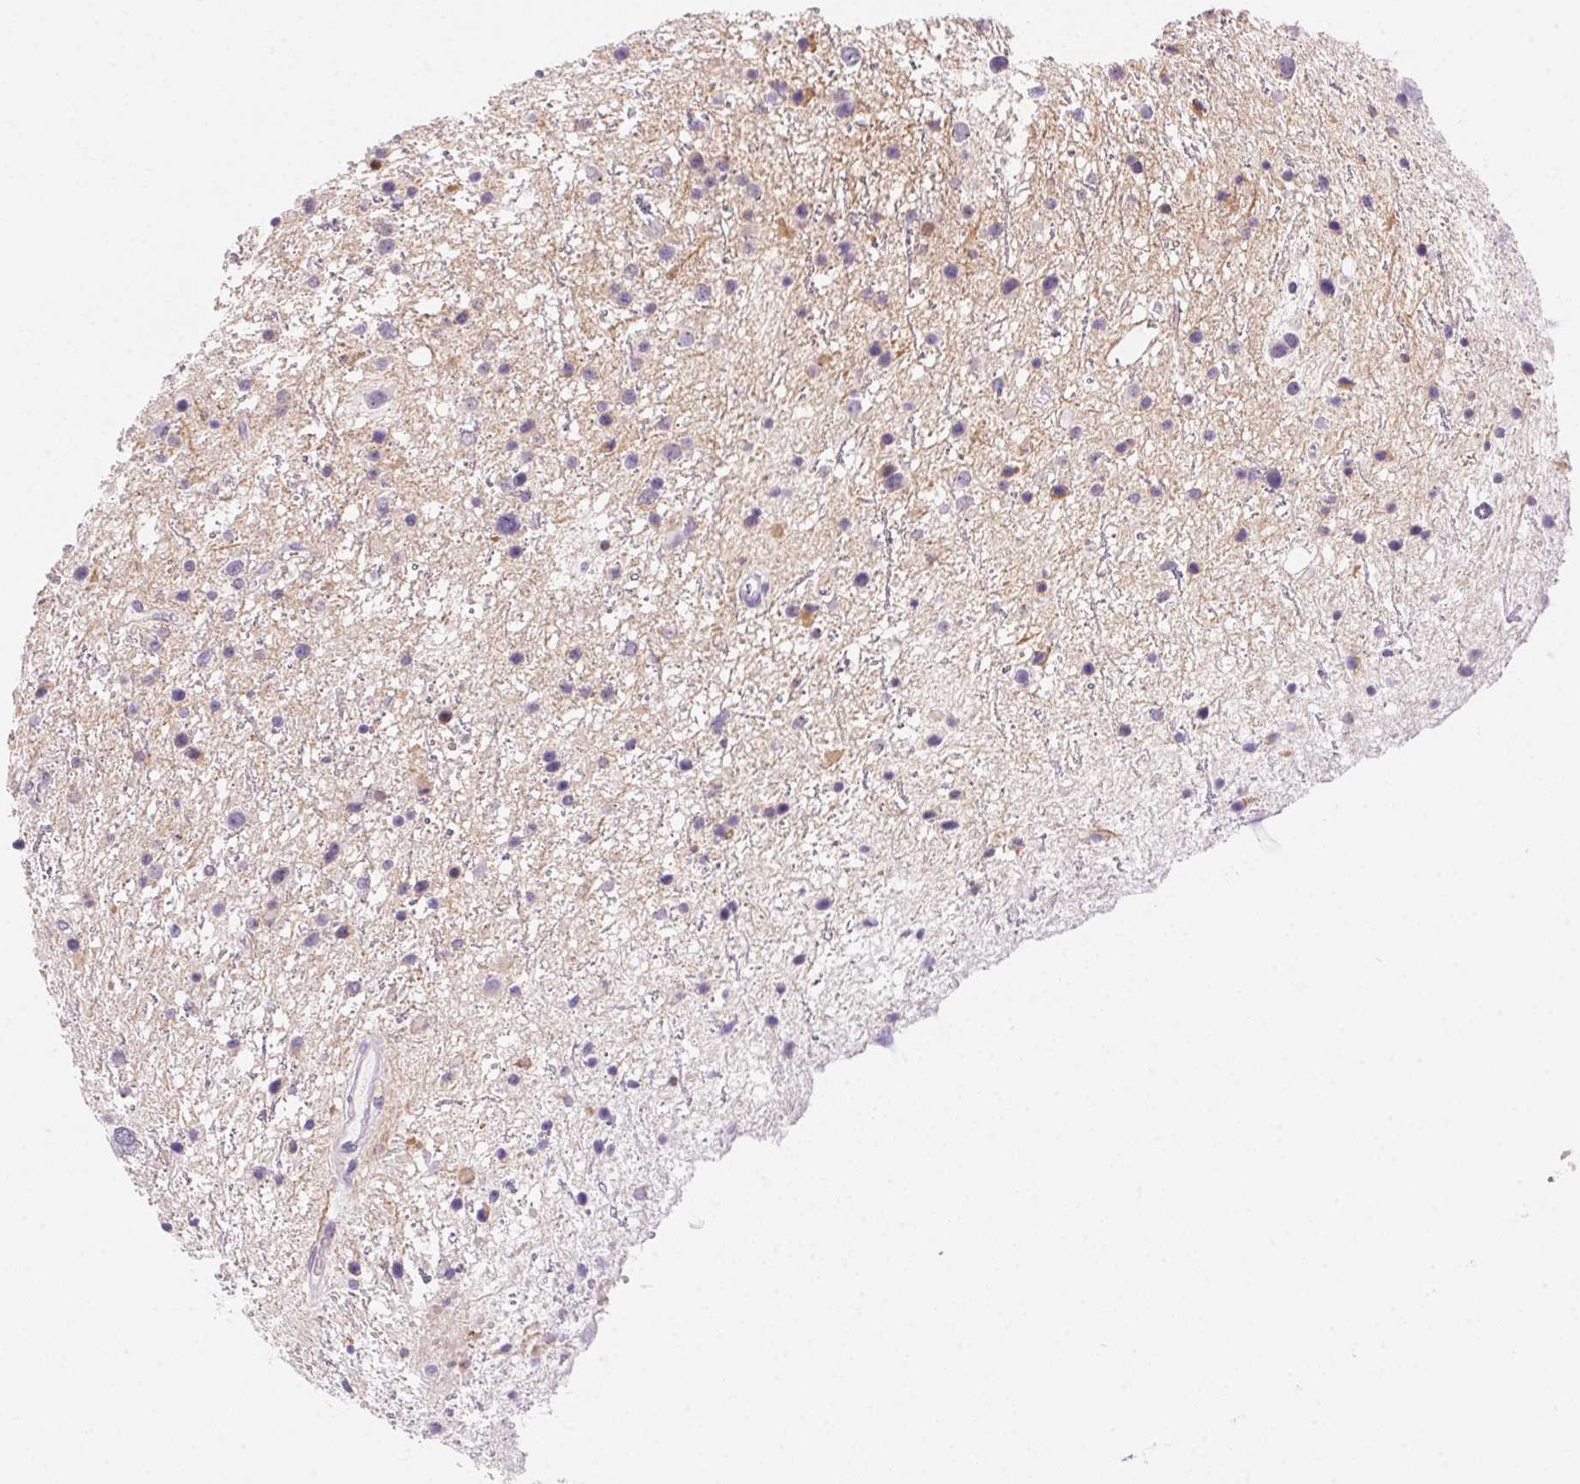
{"staining": {"intensity": "negative", "quantity": "none", "location": "none"}, "tissue": "glioma", "cell_type": "Tumor cells", "image_type": "cancer", "snomed": [{"axis": "morphology", "description": "Glioma, malignant, Low grade"}, {"axis": "topography", "description": "Brain"}], "caption": "Immunohistochemistry (IHC) histopathology image of human malignant glioma (low-grade) stained for a protein (brown), which reveals no staining in tumor cells. Brightfield microscopy of IHC stained with DAB (3,3'-diaminobenzidine) (brown) and hematoxylin (blue), captured at high magnification.", "gene": "TEKT1", "patient": {"sex": "female", "age": 32}}